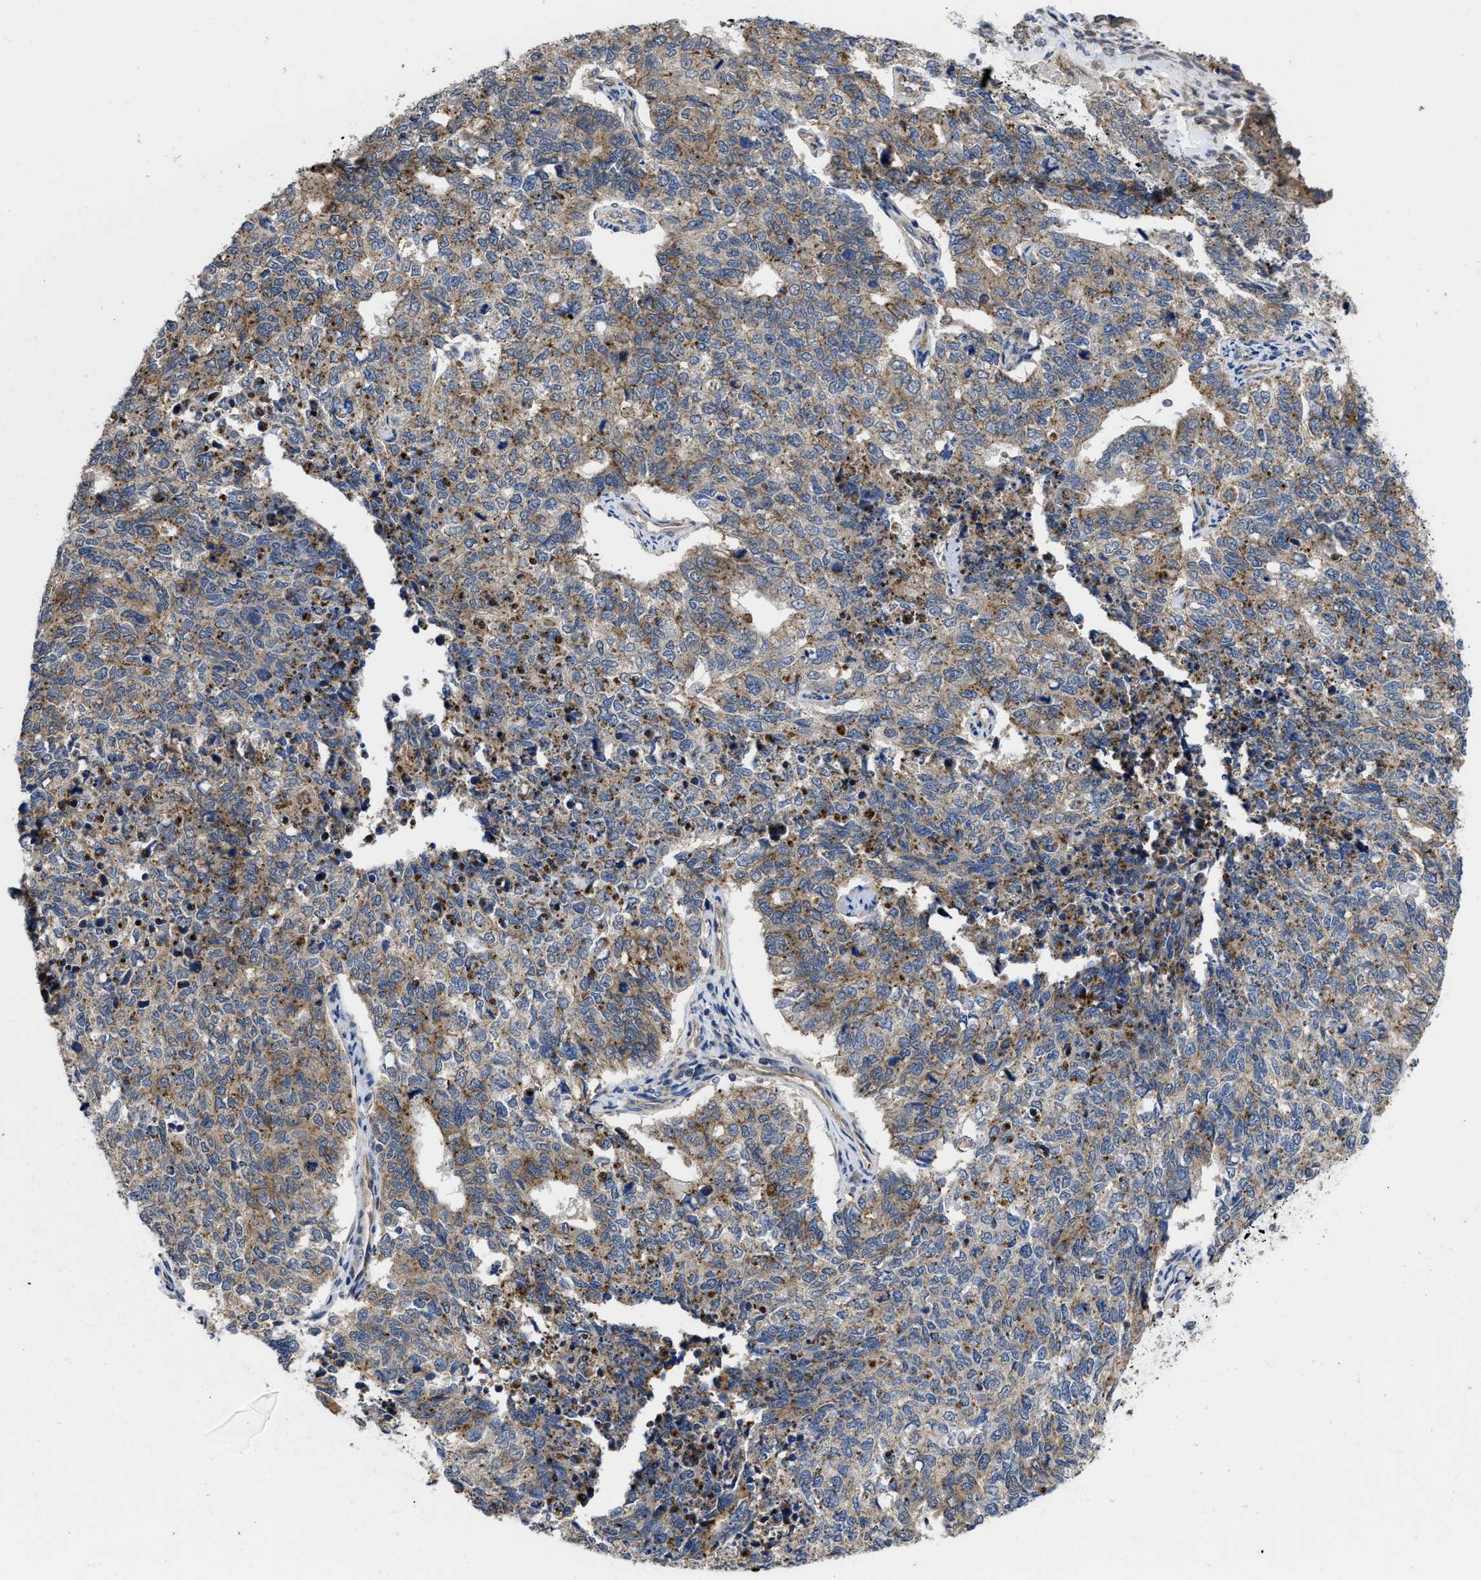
{"staining": {"intensity": "weak", "quantity": "25%-75%", "location": "cytoplasmic/membranous"}, "tissue": "cervical cancer", "cell_type": "Tumor cells", "image_type": "cancer", "snomed": [{"axis": "morphology", "description": "Squamous cell carcinoma, NOS"}, {"axis": "topography", "description": "Cervix"}], "caption": "A high-resolution micrograph shows immunohistochemistry (IHC) staining of squamous cell carcinoma (cervical), which demonstrates weak cytoplasmic/membranous staining in approximately 25%-75% of tumor cells.", "gene": "PKD2", "patient": {"sex": "female", "age": 63}}